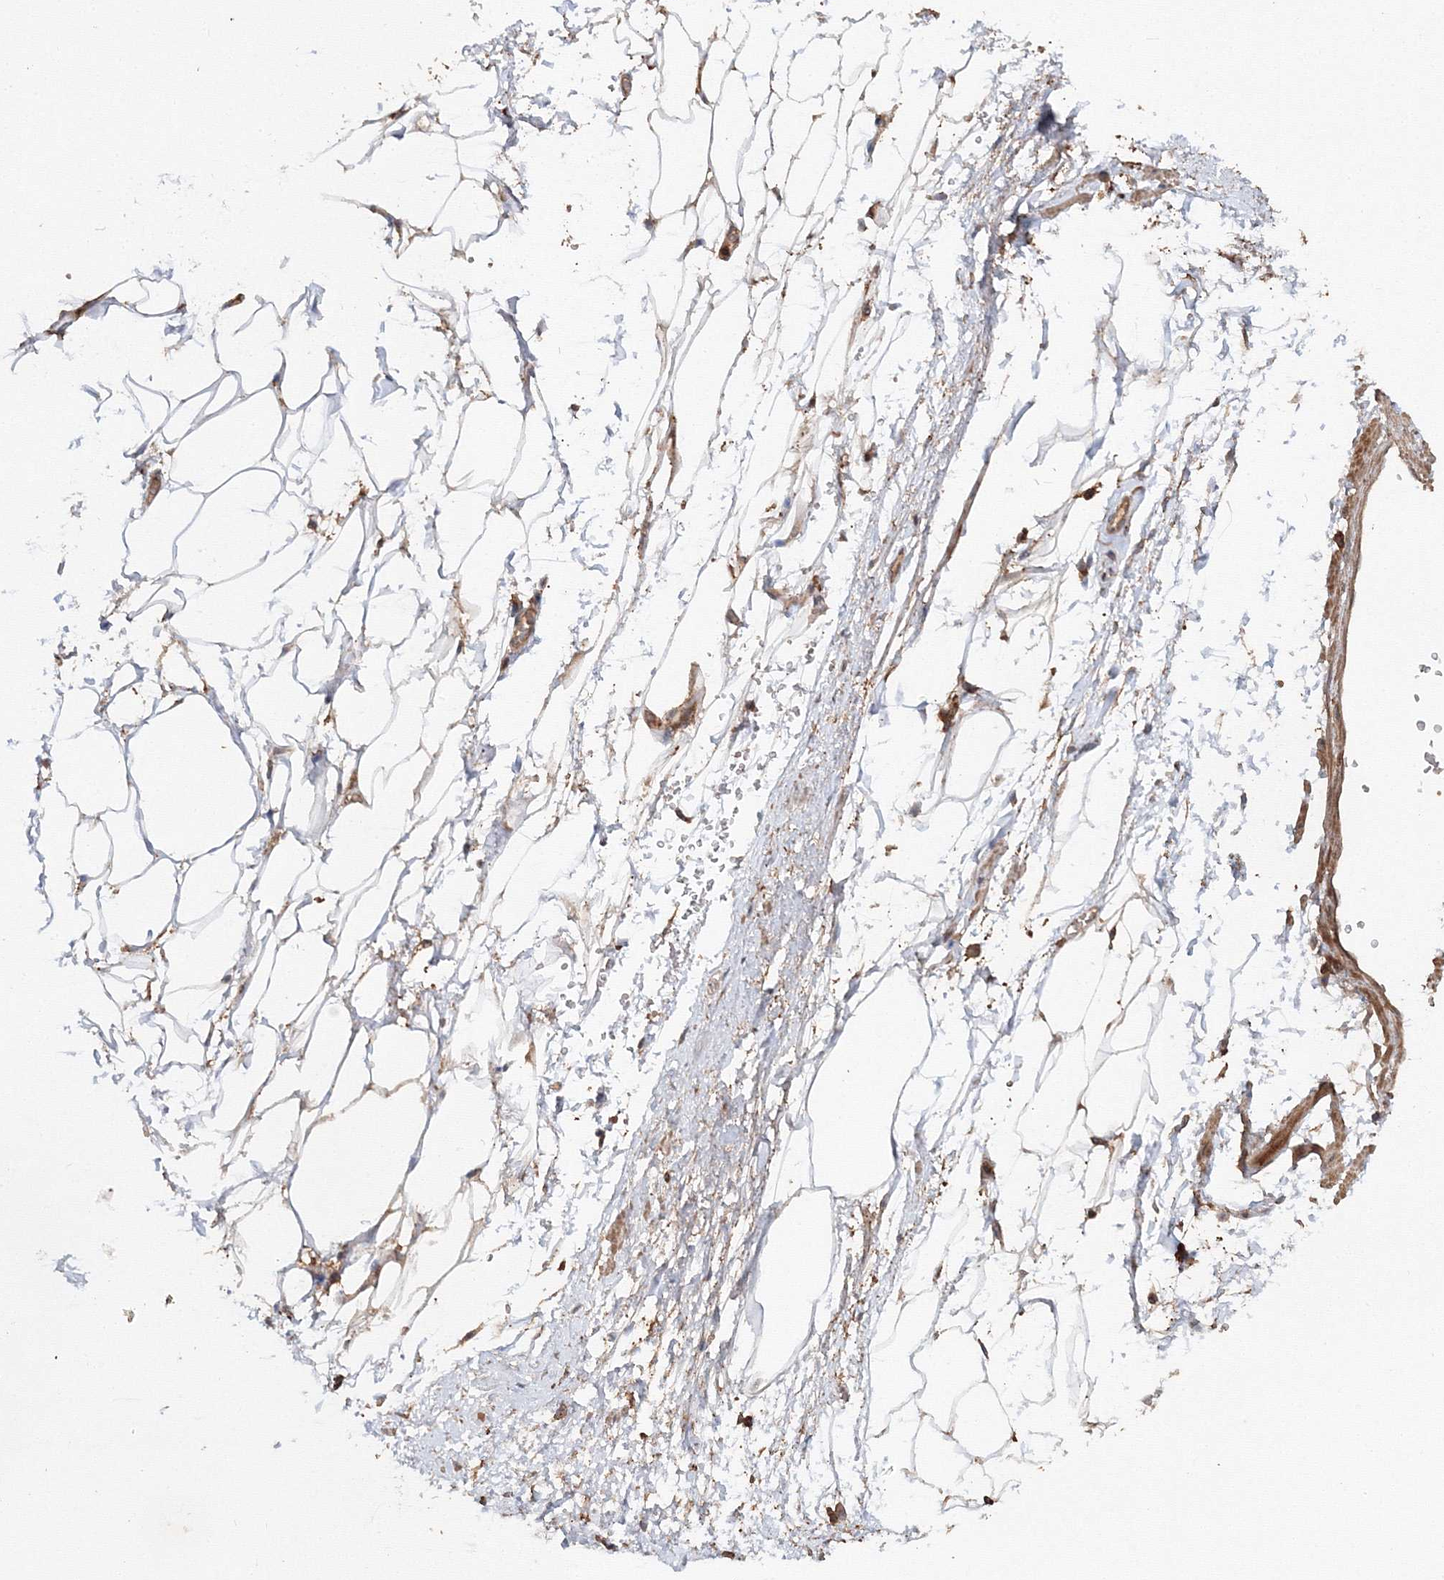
{"staining": {"intensity": "weak", "quantity": ">75%", "location": "cytoplasmic/membranous"}, "tissue": "adipose tissue", "cell_type": "Adipocytes", "image_type": "normal", "snomed": [{"axis": "morphology", "description": "Normal tissue, NOS"}, {"axis": "morphology", "description": "Adenocarcinoma, Low grade"}, {"axis": "topography", "description": "Prostate"}, {"axis": "topography", "description": "Peripheral nerve tissue"}], "caption": "A brown stain shows weak cytoplasmic/membranous staining of a protein in adipocytes of benign adipose tissue.", "gene": "DDO", "patient": {"sex": "male", "age": 63}}